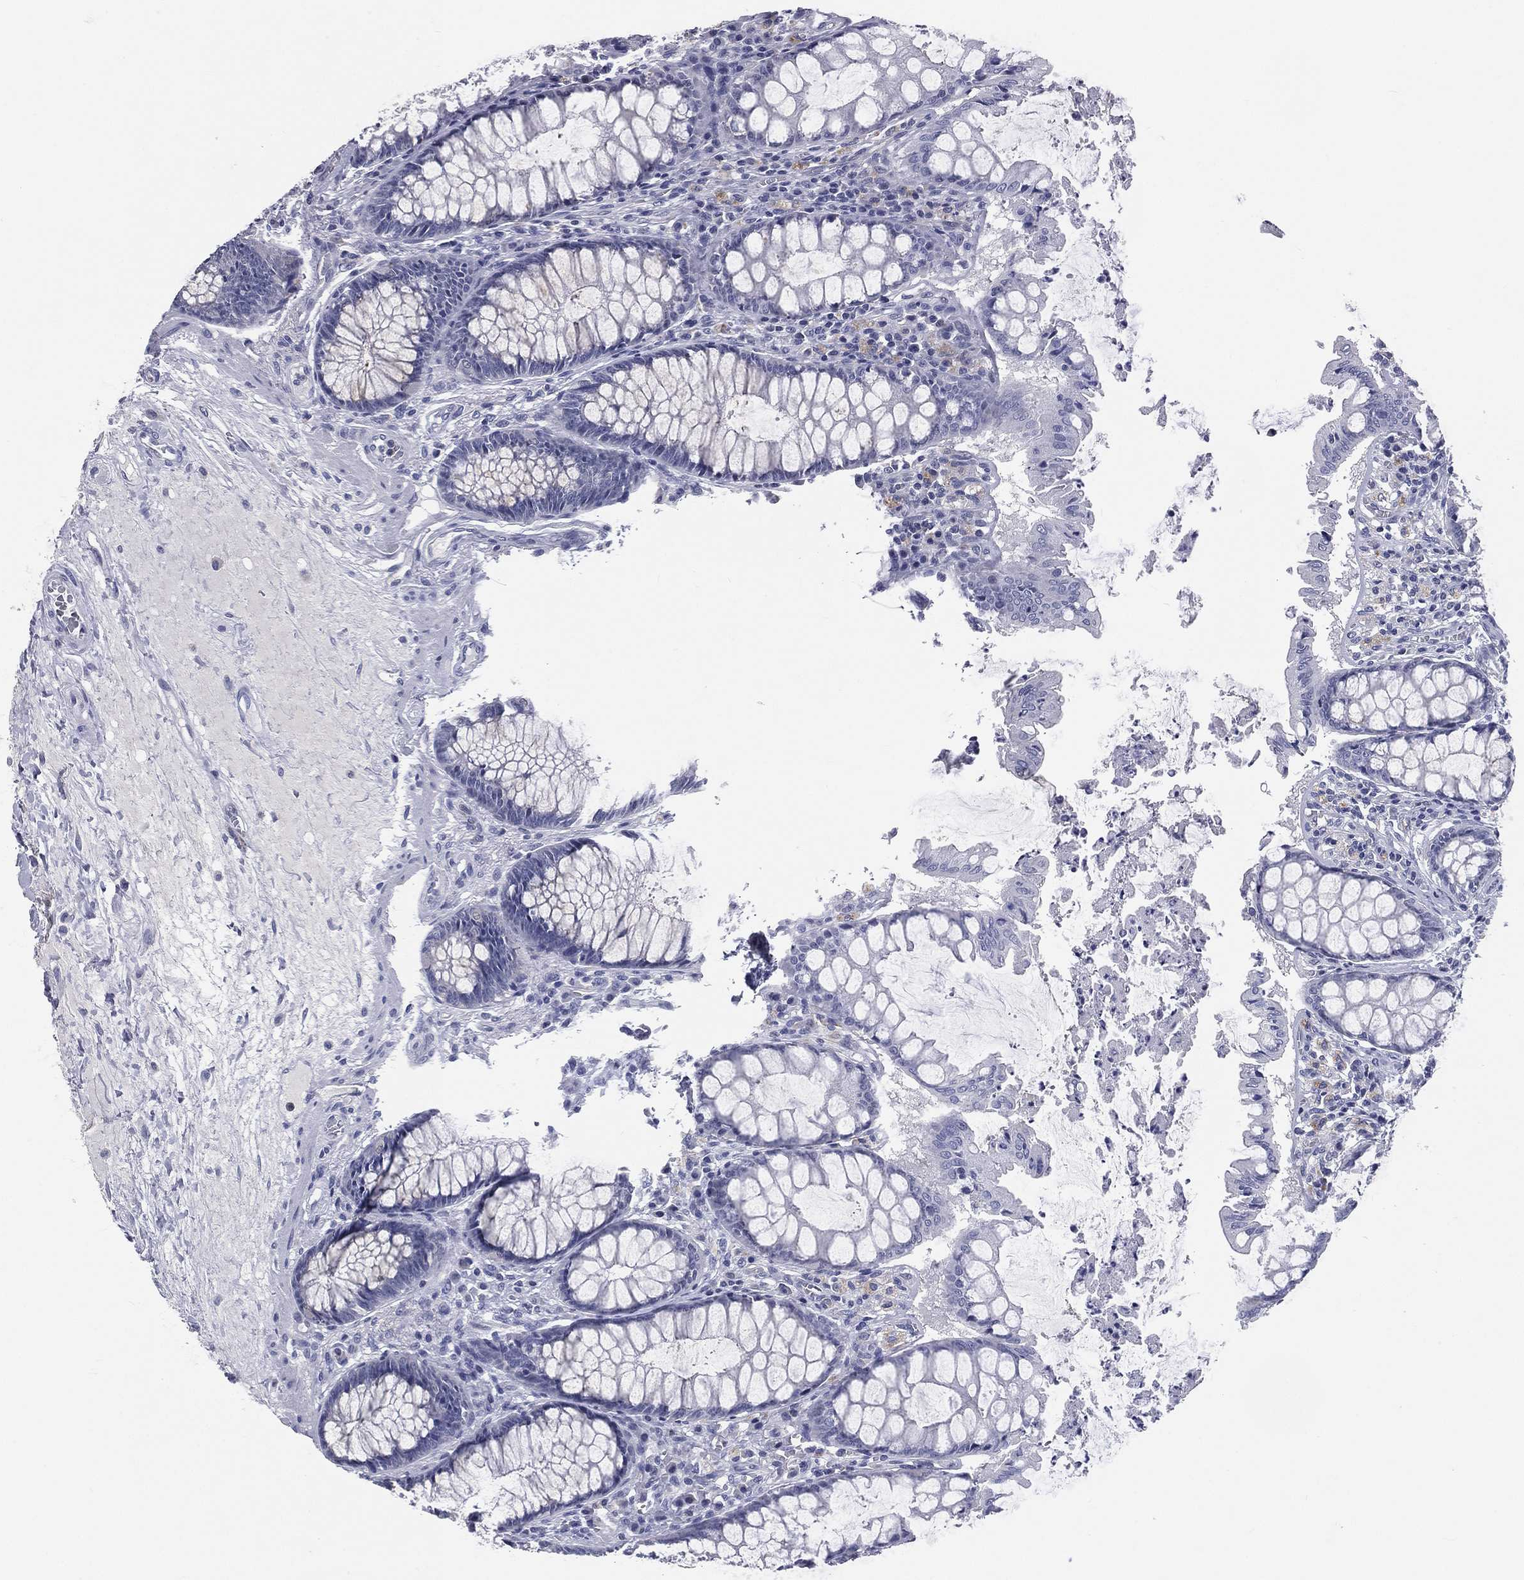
{"staining": {"intensity": "negative", "quantity": "none", "location": "none"}, "tissue": "colon", "cell_type": "Endothelial cells", "image_type": "normal", "snomed": [{"axis": "morphology", "description": "Normal tissue, NOS"}, {"axis": "topography", "description": "Colon"}], "caption": "The histopathology image demonstrates no staining of endothelial cells in unremarkable colon.", "gene": "IFT27", "patient": {"sex": "female", "age": 65}}